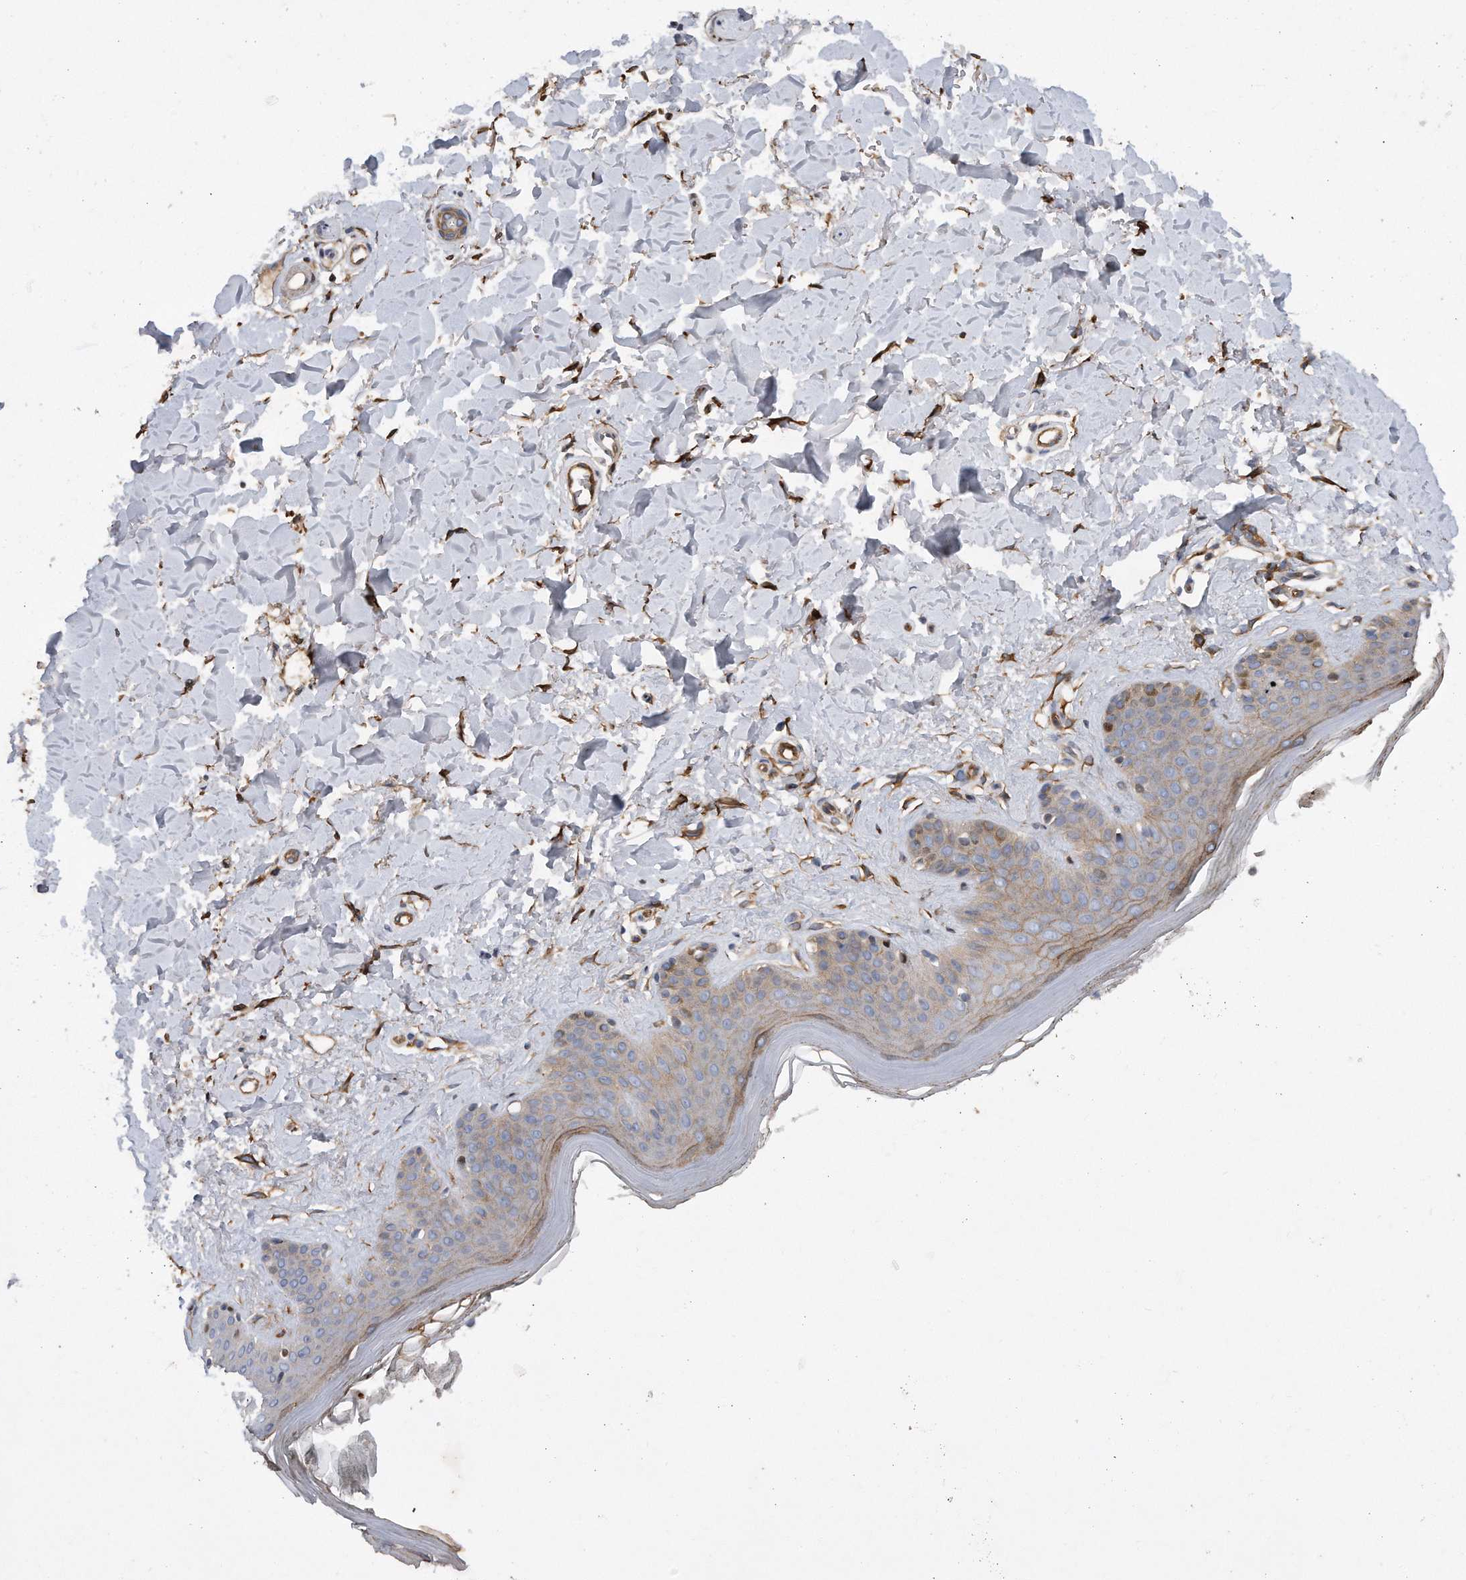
{"staining": {"intensity": "weak", "quantity": ">75%", "location": "cytoplasmic/membranous"}, "tissue": "skin", "cell_type": "Fibroblasts", "image_type": "normal", "snomed": [{"axis": "morphology", "description": "Normal tissue, NOS"}, {"axis": "topography", "description": "Skin"}], "caption": "This is a histology image of immunohistochemistry (IHC) staining of unremarkable skin, which shows weak expression in the cytoplasmic/membranous of fibroblasts.", "gene": "CDH12", "patient": {"sex": "female", "age": 64}}